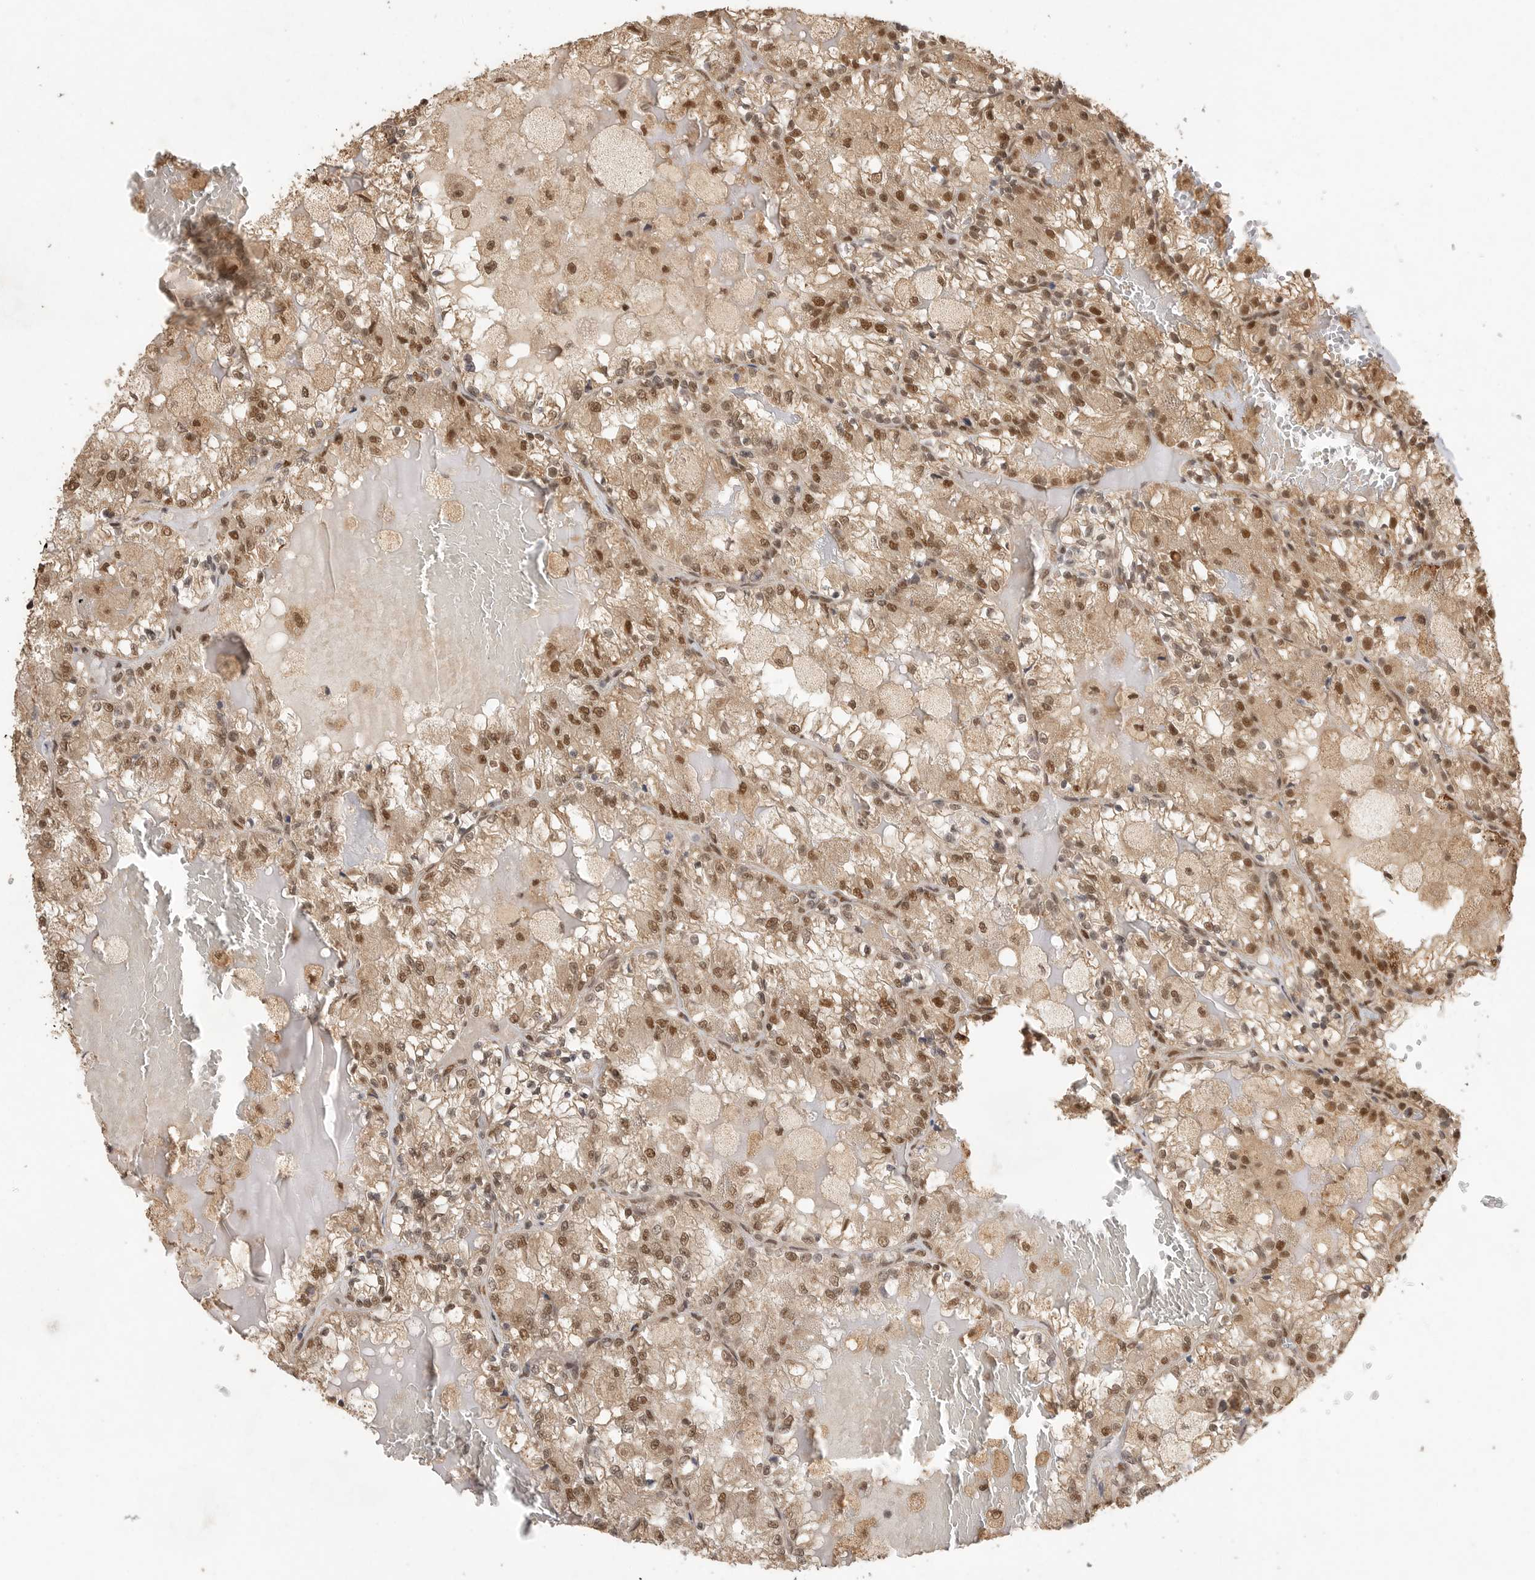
{"staining": {"intensity": "moderate", "quantity": ">75%", "location": "cytoplasmic/membranous,nuclear"}, "tissue": "renal cancer", "cell_type": "Tumor cells", "image_type": "cancer", "snomed": [{"axis": "morphology", "description": "Adenocarcinoma, NOS"}, {"axis": "topography", "description": "Kidney"}], "caption": "Protein expression analysis of human renal adenocarcinoma reveals moderate cytoplasmic/membranous and nuclear positivity in approximately >75% of tumor cells.", "gene": "DFFA", "patient": {"sex": "female", "age": 56}}